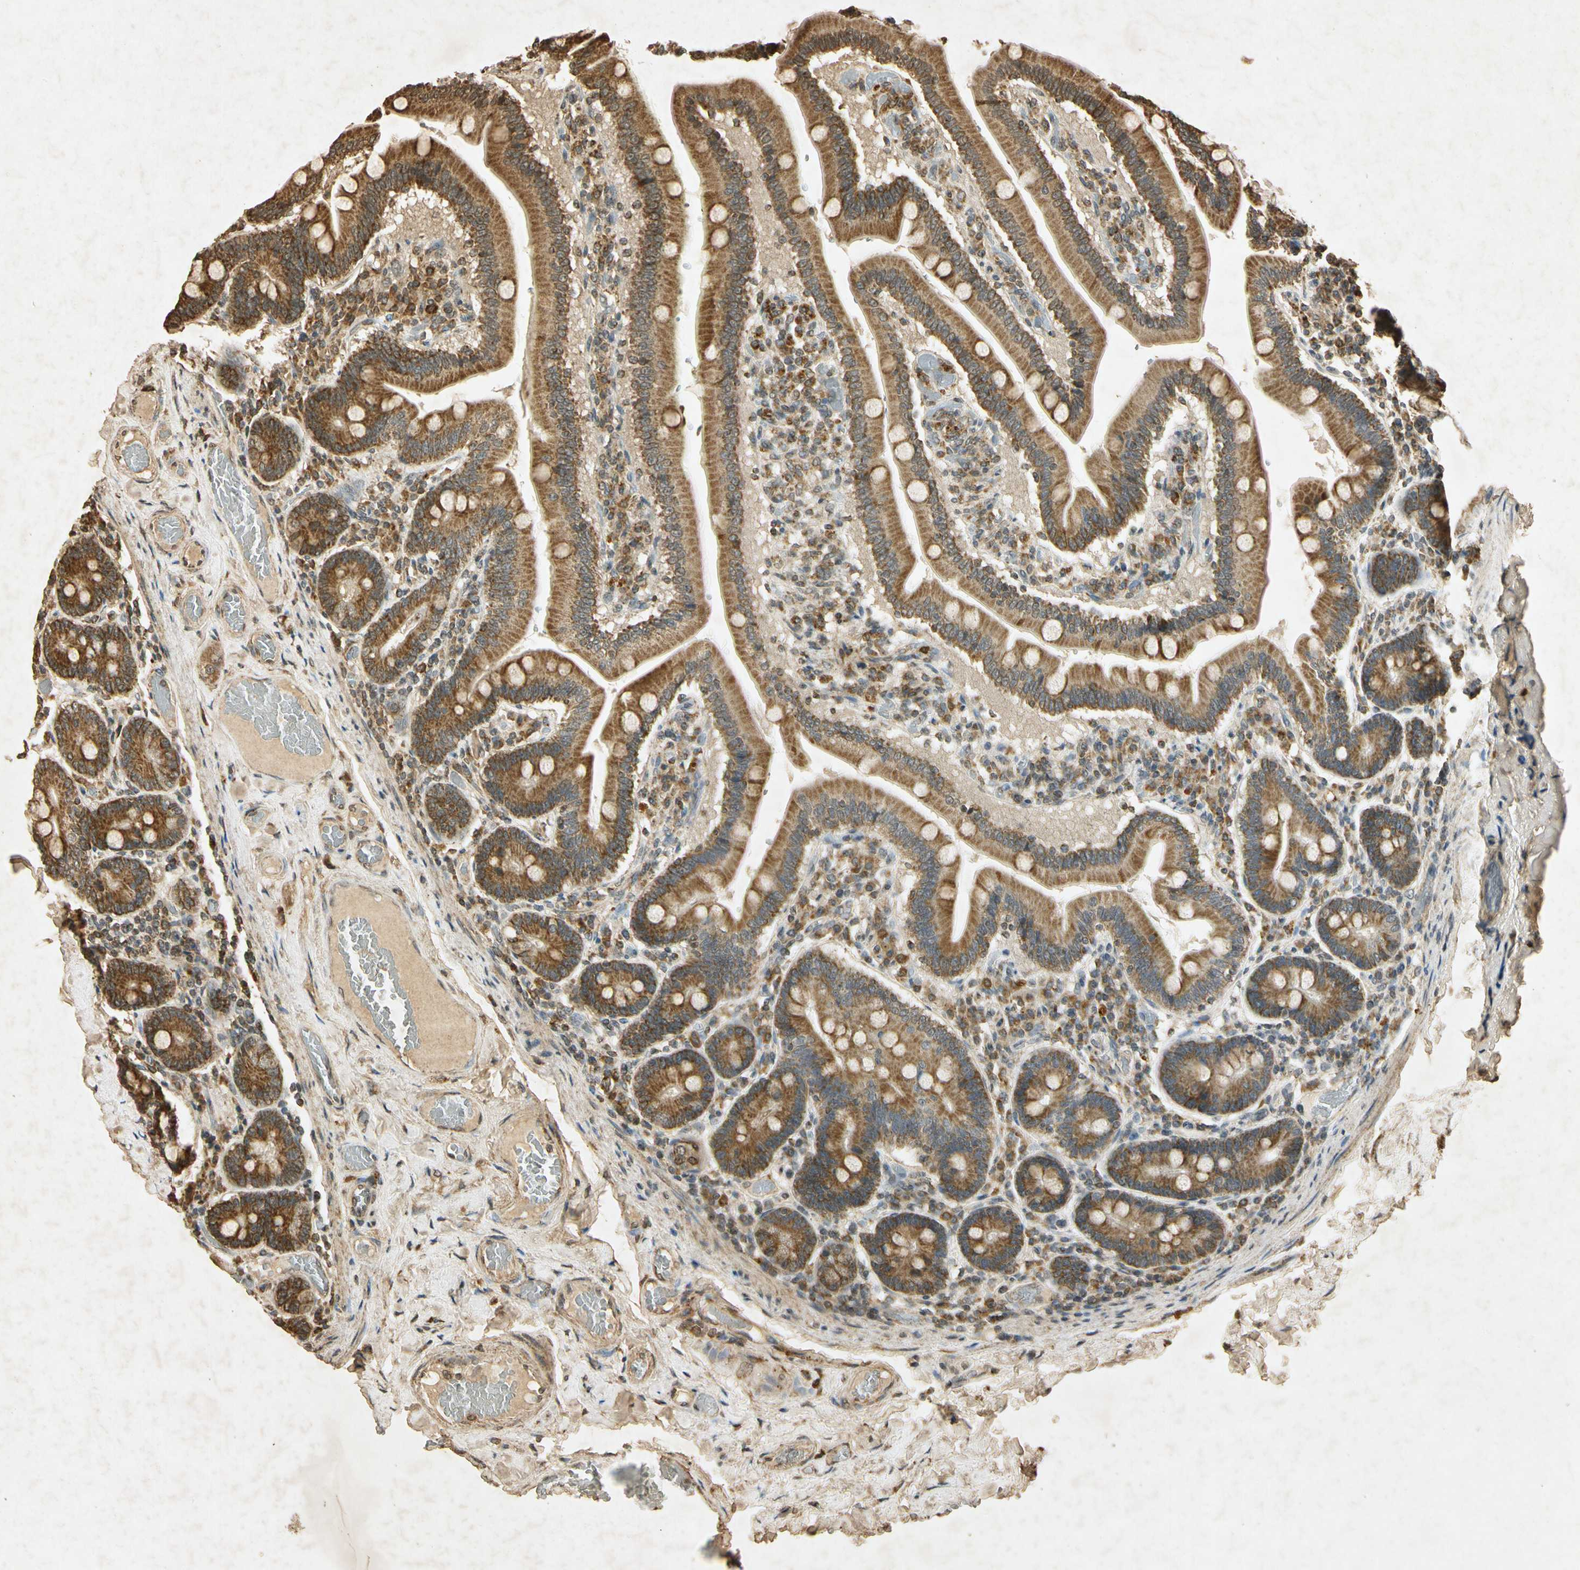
{"staining": {"intensity": "strong", "quantity": ">75%", "location": "cytoplasmic/membranous"}, "tissue": "duodenum", "cell_type": "Glandular cells", "image_type": "normal", "snomed": [{"axis": "morphology", "description": "Normal tissue, NOS"}, {"axis": "topography", "description": "Duodenum"}], "caption": "Immunohistochemistry (DAB (3,3'-diaminobenzidine)) staining of unremarkable human duodenum shows strong cytoplasmic/membranous protein staining in about >75% of glandular cells. Nuclei are stained in blue.", "gene": "PRDX3", "patient": {"sex": "male", "age": 66}}